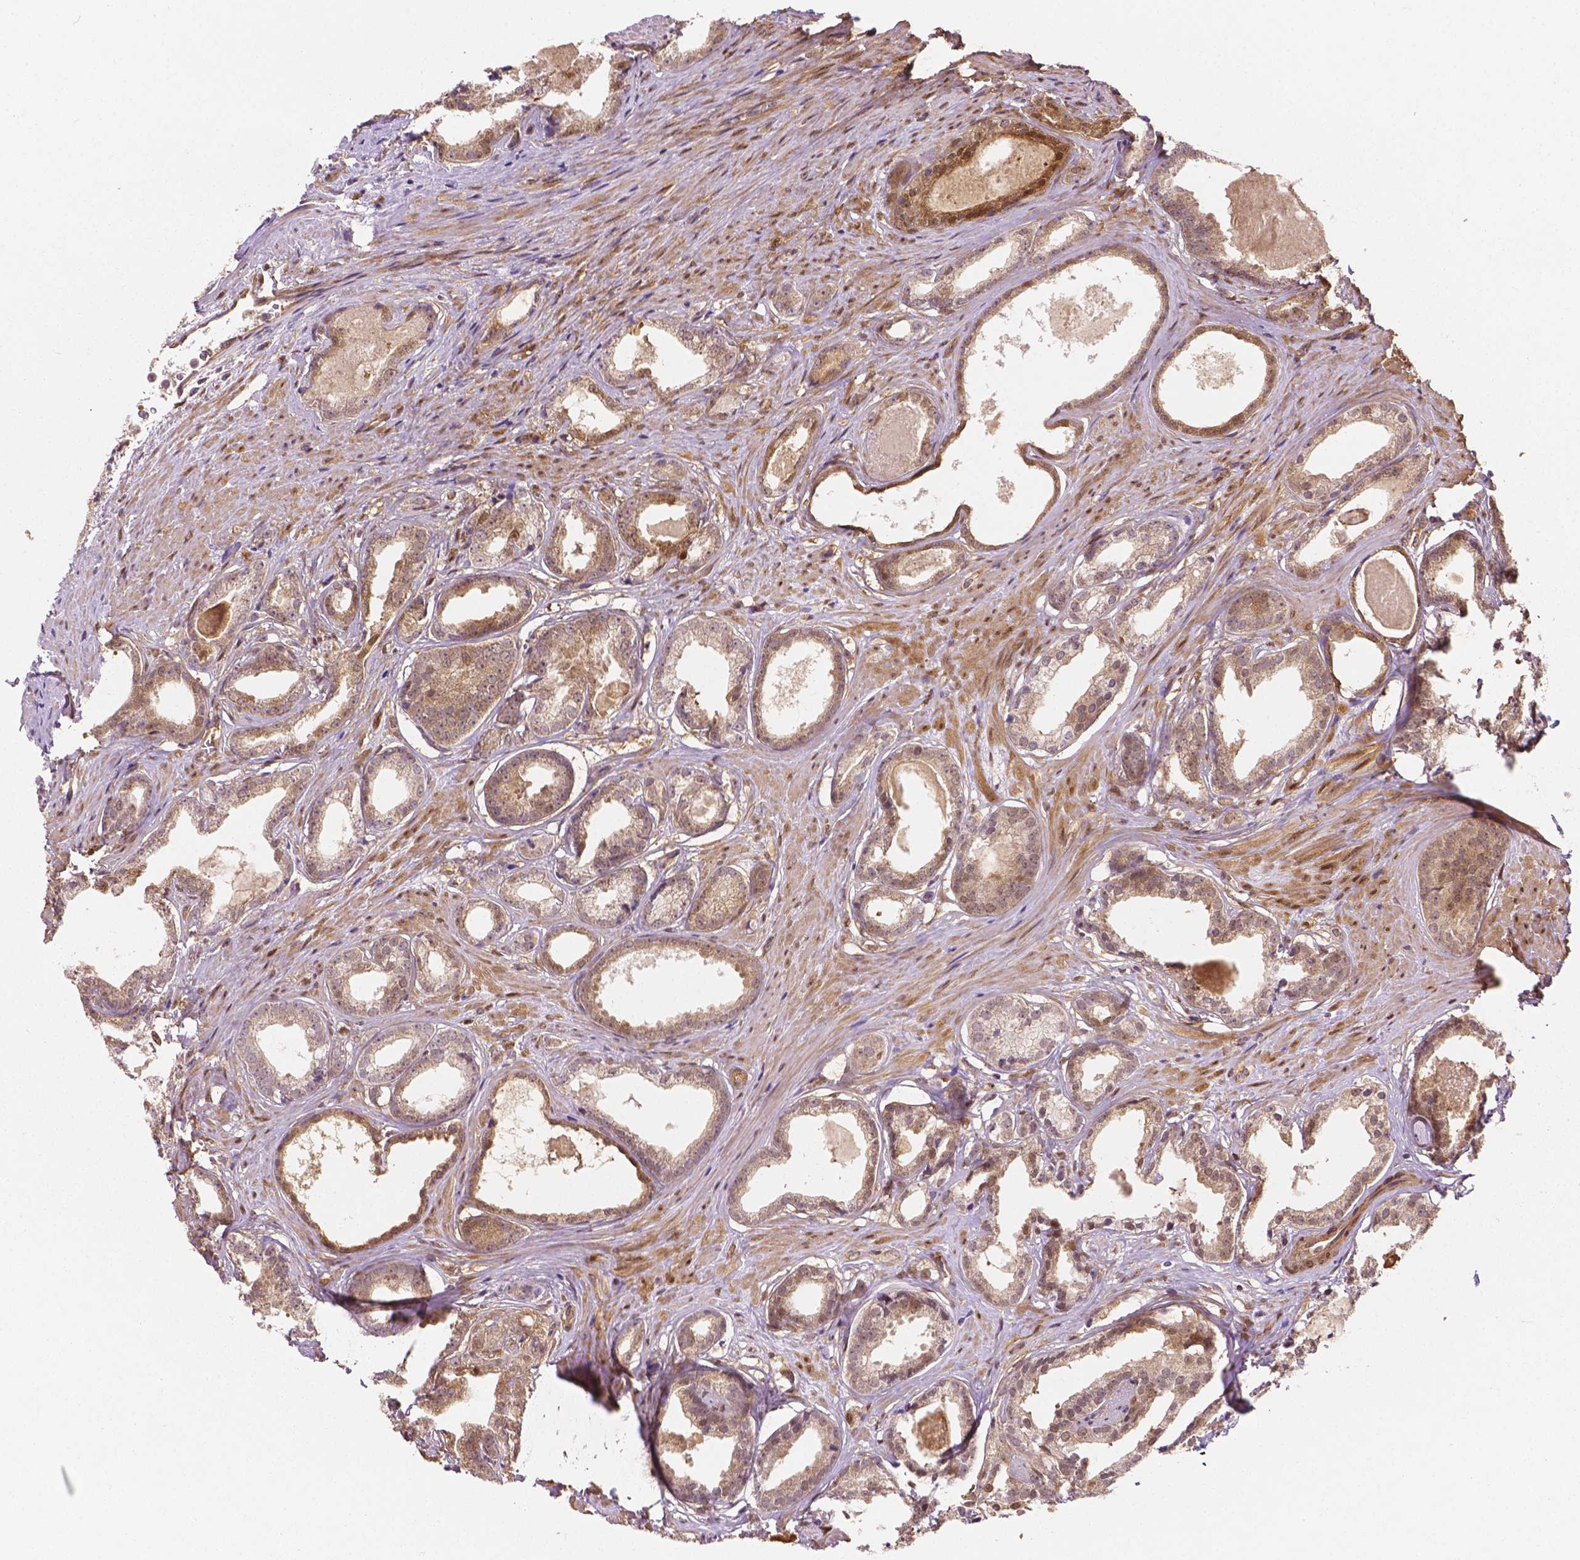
{"staining": {"intensity": "moderate", "quantity": ">75%", "location": "cytoplasmic/membranous,nuclear"}, "tissue": "prostate cancer", "cell_type": "Tumor cells", "image_type": "cancer", "snomed": [{"axis": "morphology", "description": "Adenocarcinoma, Low grade"}, {"axis": "topography", "description": "Prostate"}], "caption": "The image reveals immunohistochemical staining of prostate adenocarcinoma (low-grade). There is moderate cytoplasmic/membranous and nuclear positivity is present in approximately >75% of tumor cells. (Stains: DAB (3,3'-diaminobenzidine) in brown, nuclei in blue, Microscopy: brightfield microscopy at high magnification).", "gene": "YAP1", "patient": {"sex": "male", "age": 65}}